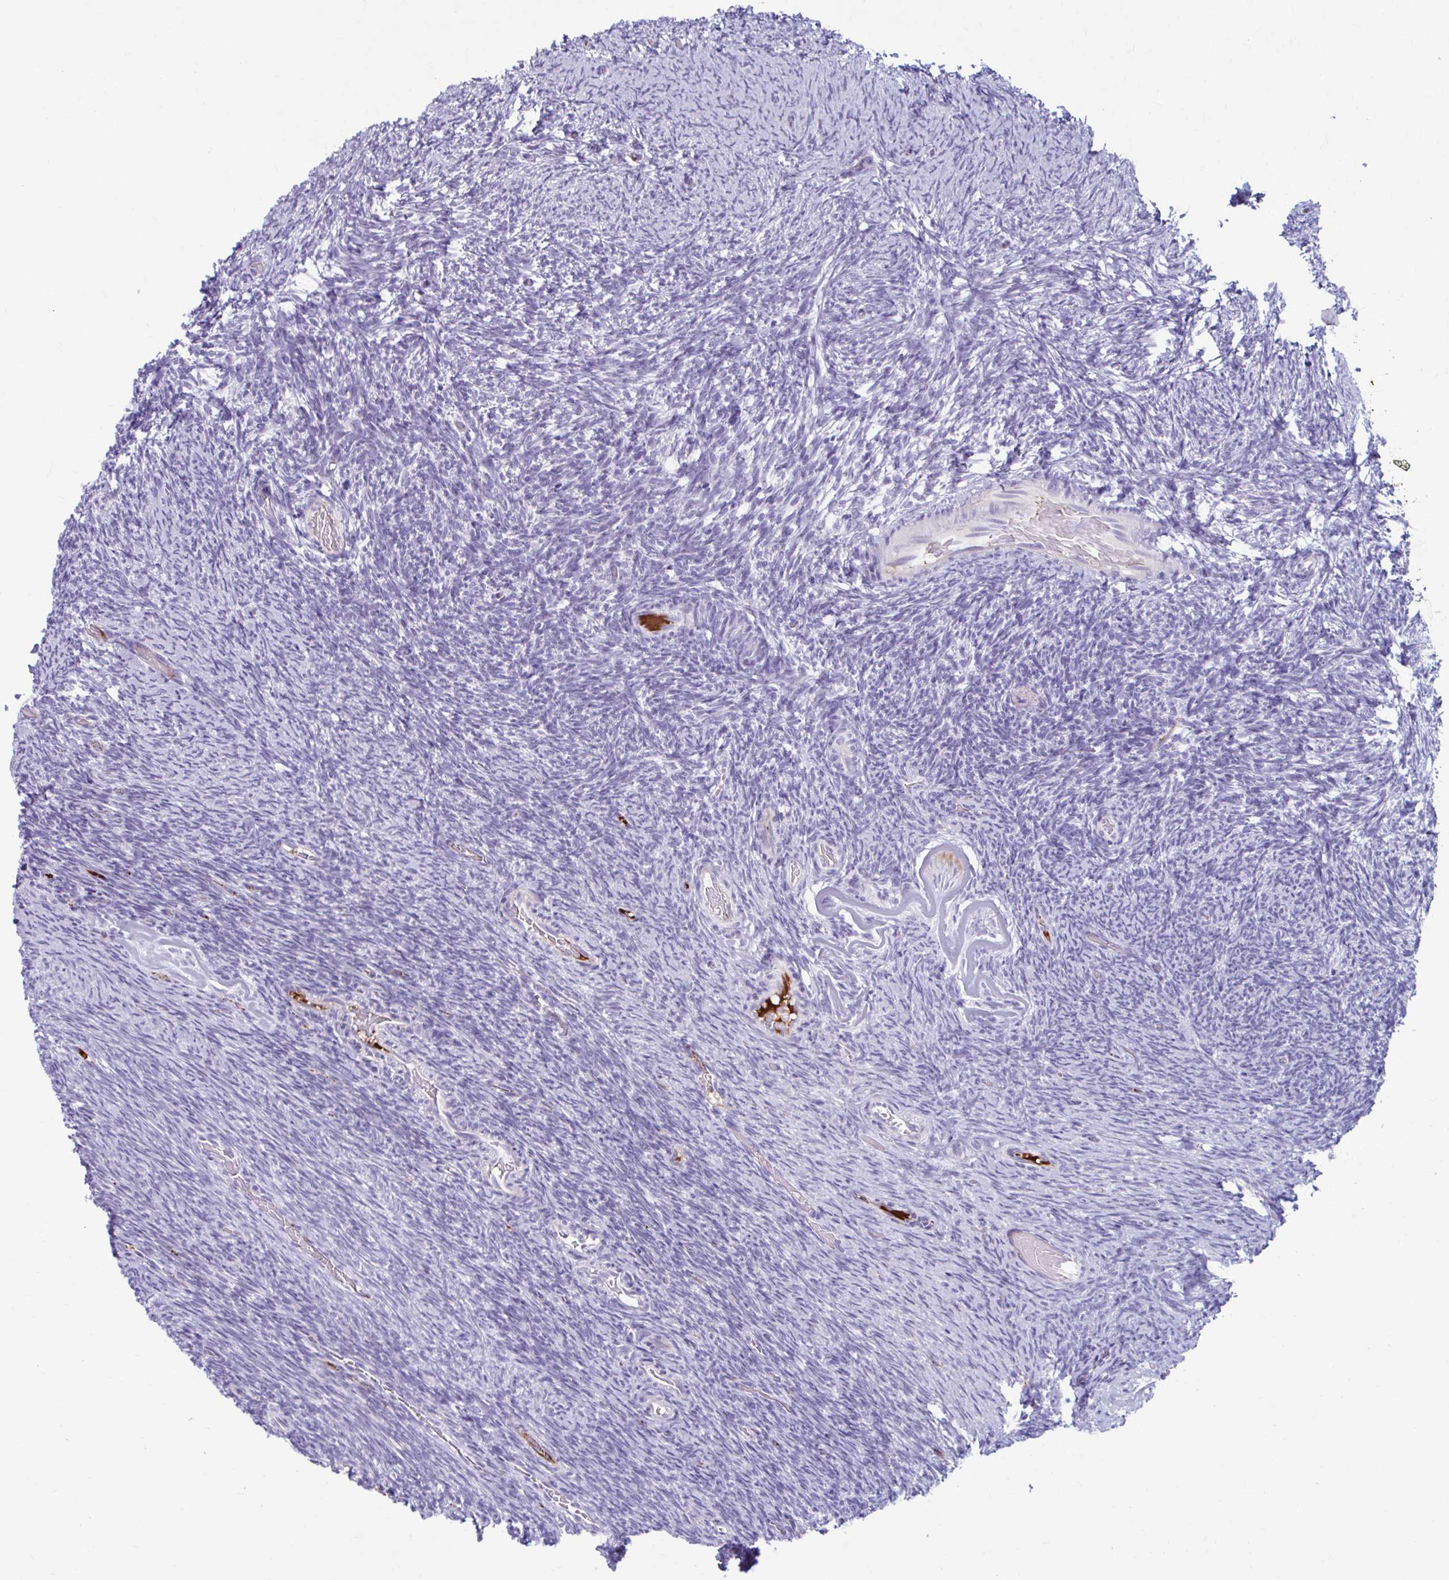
{"staining": {"intensity": "negative", "quantity": "none", "location": "none"}, "tissue": "ovary", "cell_type": "Ovarian stroma cells", "image_type": "normal", "snomed": [{"axis": "morphology", "description": "Normal tissue, NOS"}, {"axis": "topography", "description": "Ovary"}], "caption": "This micrograph is of normal ovary stained with immunohistochemistry (IHC) to label a protein in brown with the nuclei are counter-stained blue. There is no expression in ovarian stroma cells. (DAB immunohistochemistry, high magnification).", "gene": "C12orf71", "patient": {"sex": "female", "age": 34}}